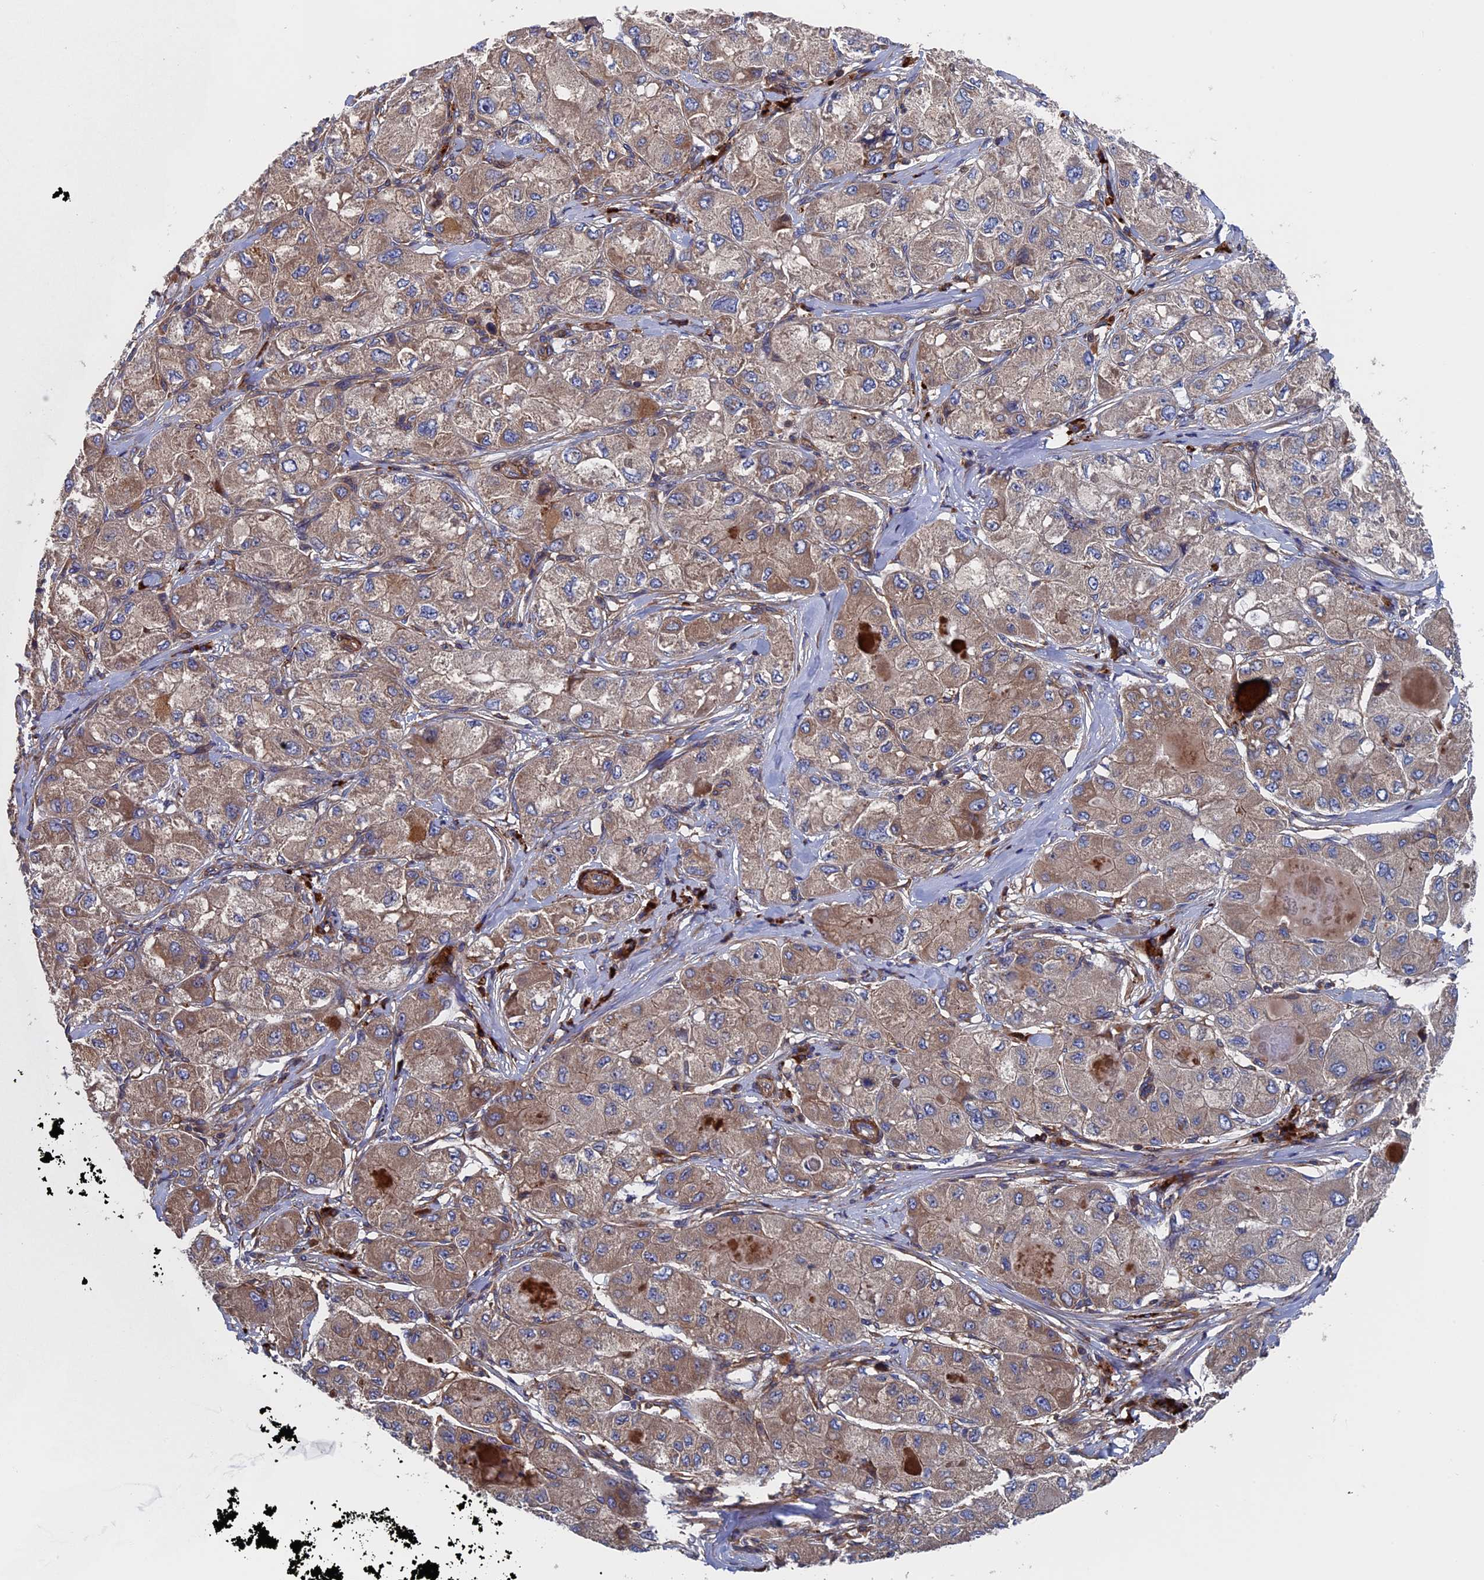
{"staining": {"intensity": "moderate", "quantity": ">75%", "location": "cytoplasmic/membranous"}, "tissue": "liver cancer", "cell_type": "Tumor cells", "image_type": "cancer", "snomed": [{"axis": "morphology", "description": "Carcinoma, Hepatocellular, NOS"}, {"axis": "topography", "description": "Liver"}], "caption": "Protein expression analysis of liver cancer (hepatocellular carcinoma) exhibits moderate cytoplasmic/membranous staining in approximately >75% of tumor cells.", "gene": "DNAJC3", "patient": {"sex": "male", "age": 80}}